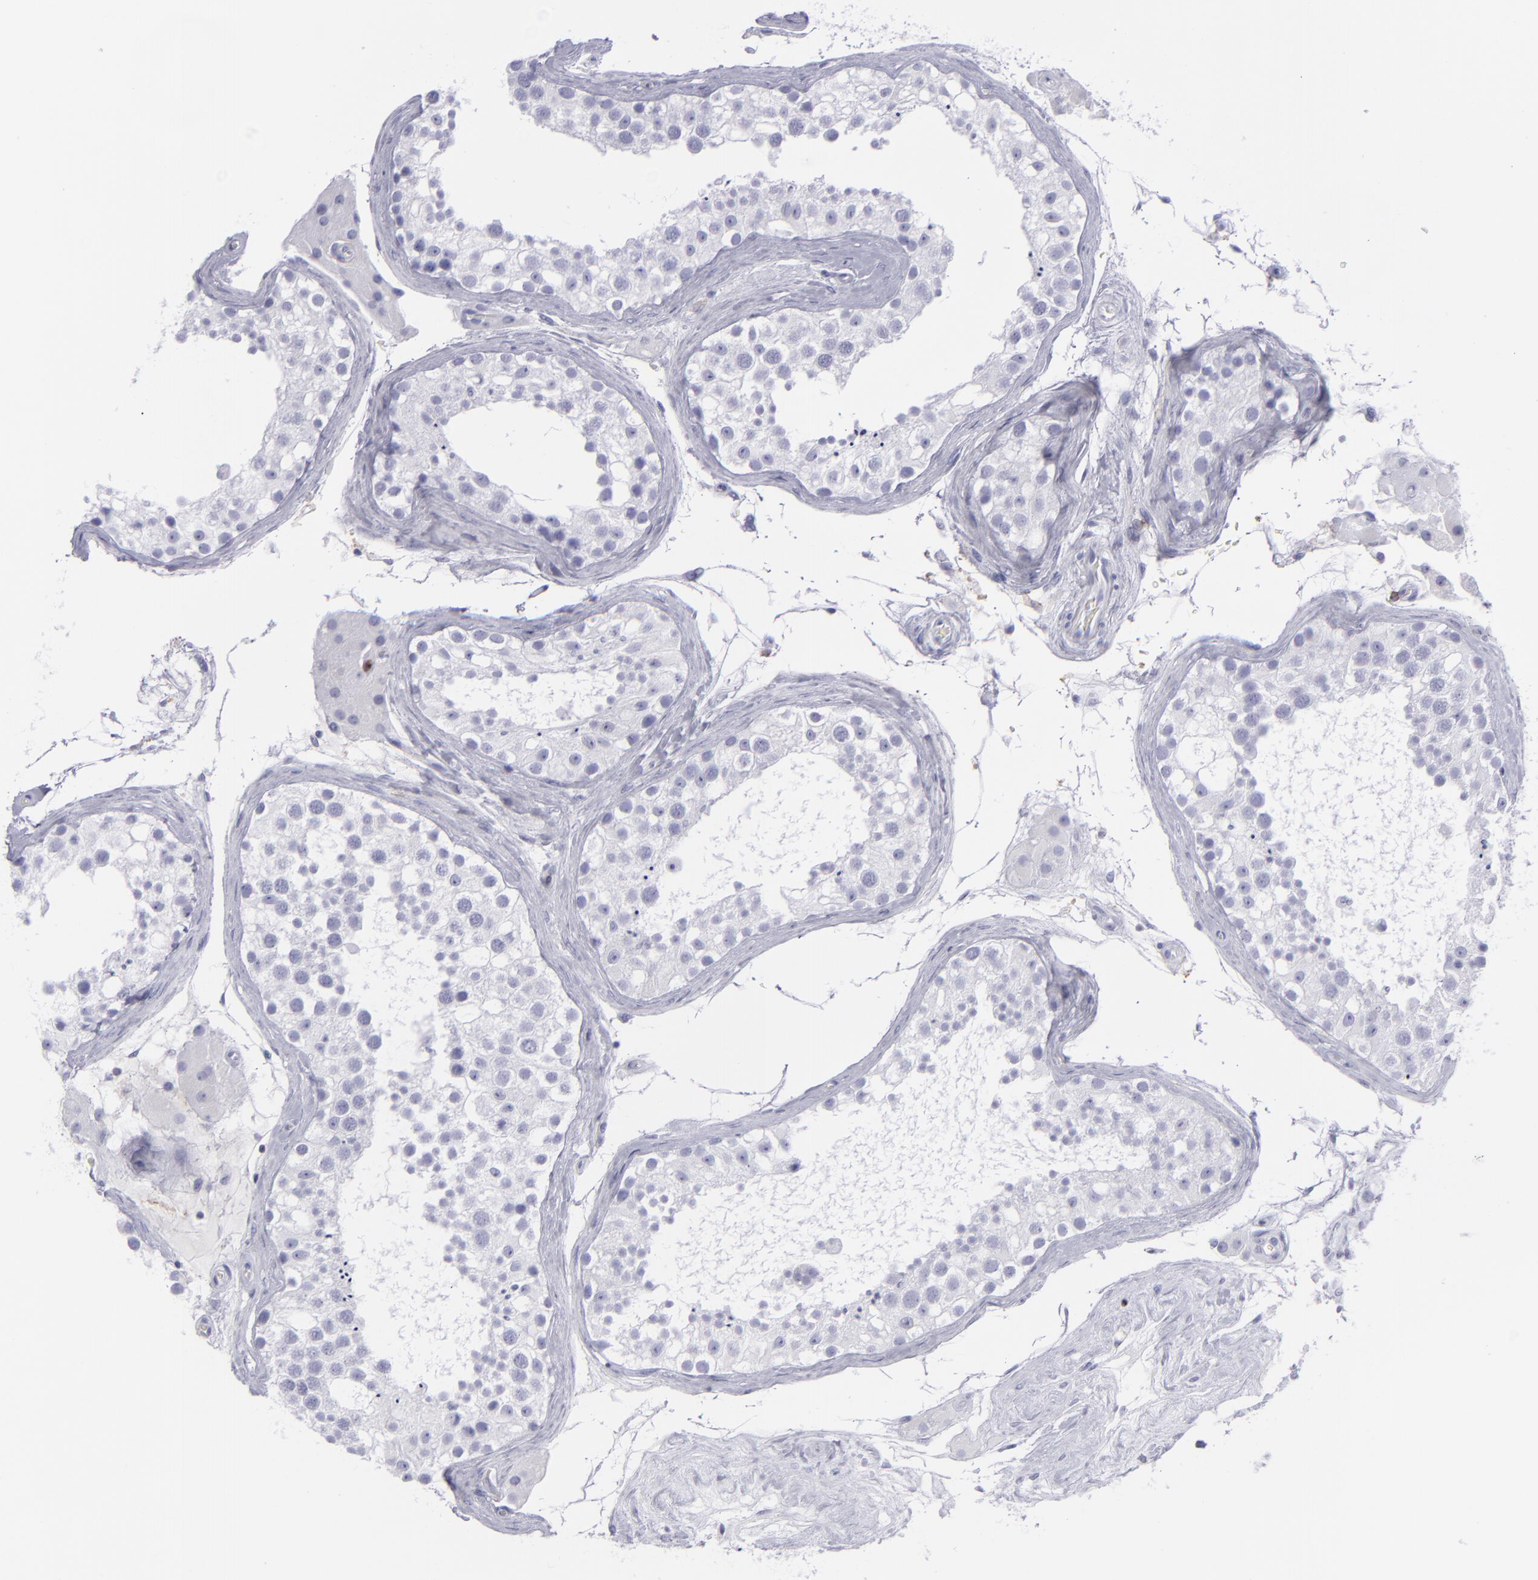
{"staining": {"intensity": "negative", "quantity": "none", "location": "none"}, "tissue": "testis", "cell_type": "Cells in seminiferous ducts", "image_type": "normal", "snomed": [{"axis": "morphology", "description": "Normal tissue, NOS"}, {"axis": "topography", "description": "Testis"}], "caption": "This micrograph is of unremarkable testis stained with IHC to label a protein in brown with the nuclei are counter-stained blue. There is no positivity in cells in seminiferous ducts. (Brightfield microscopy of DAB IHC at high magnification).", "gene": "SELPLG", "patient": {"sex": "male", "age": 68}}